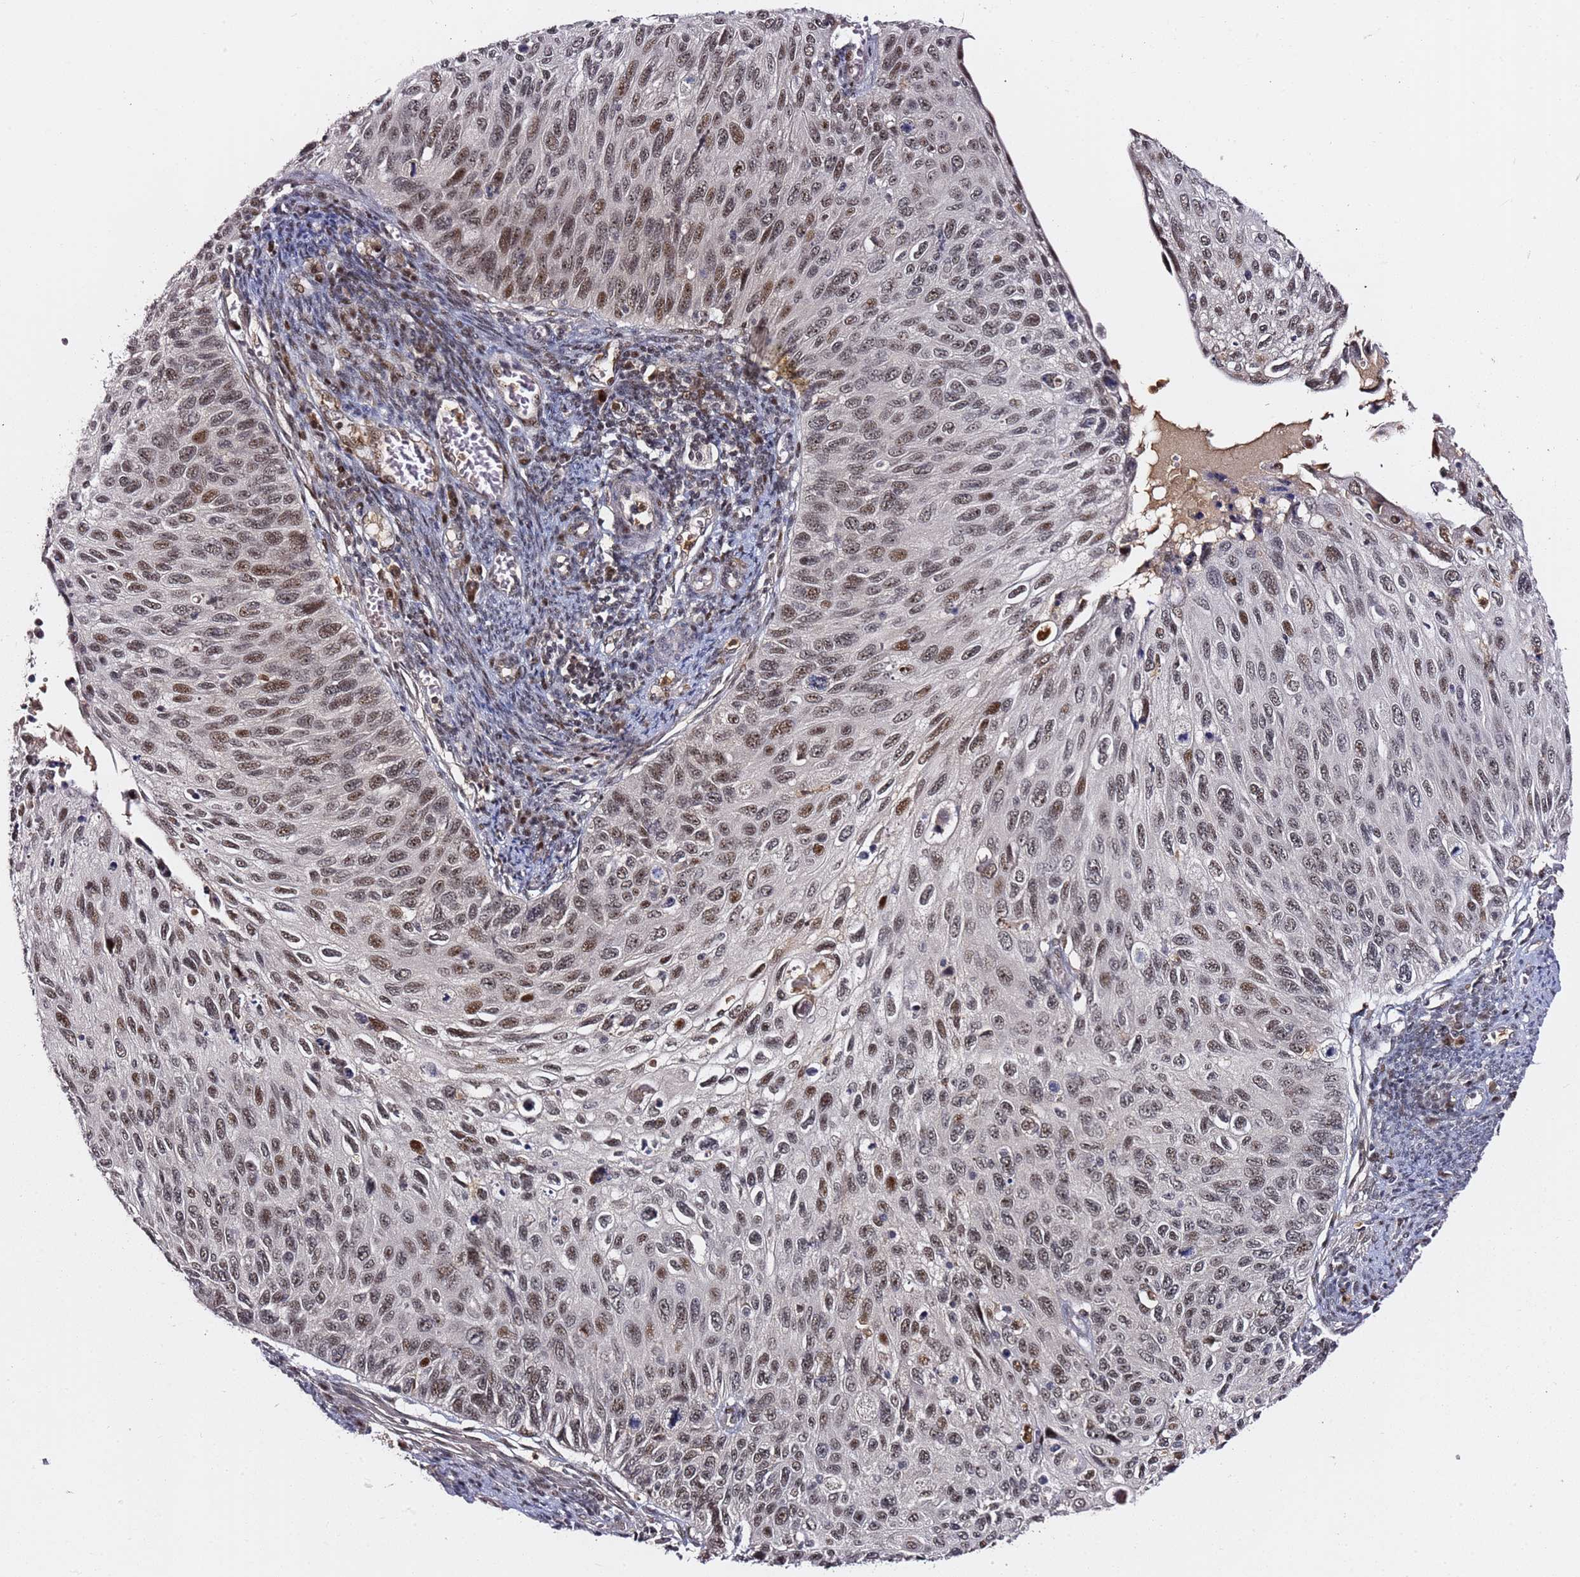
{"staining": {"intensity": "moderate", "quantity": ">75%", "location": "nuclear"}, "tissue": "cervical cancer", "cell_type": "Tumor cells", "image_type": "cancer", "snomed": [{"axis": "morphology", "description": "Squamous cell carcinoma, NOS"}, {"axis": "topography", "description": "Cervix"}], "caption": "High-magnification brightfield microscopy of cervical cancer (squamous cell carcinoma) stained with DAB (3,3'-diaminobenzidine) (brown) and counterstained with hematoxylin (blue). tumor cells exhibit moderate nuclear positivity is seen in about>75% of cells.", "gene": "FCF1", "patient": {"sex": "female", "age": 70}}